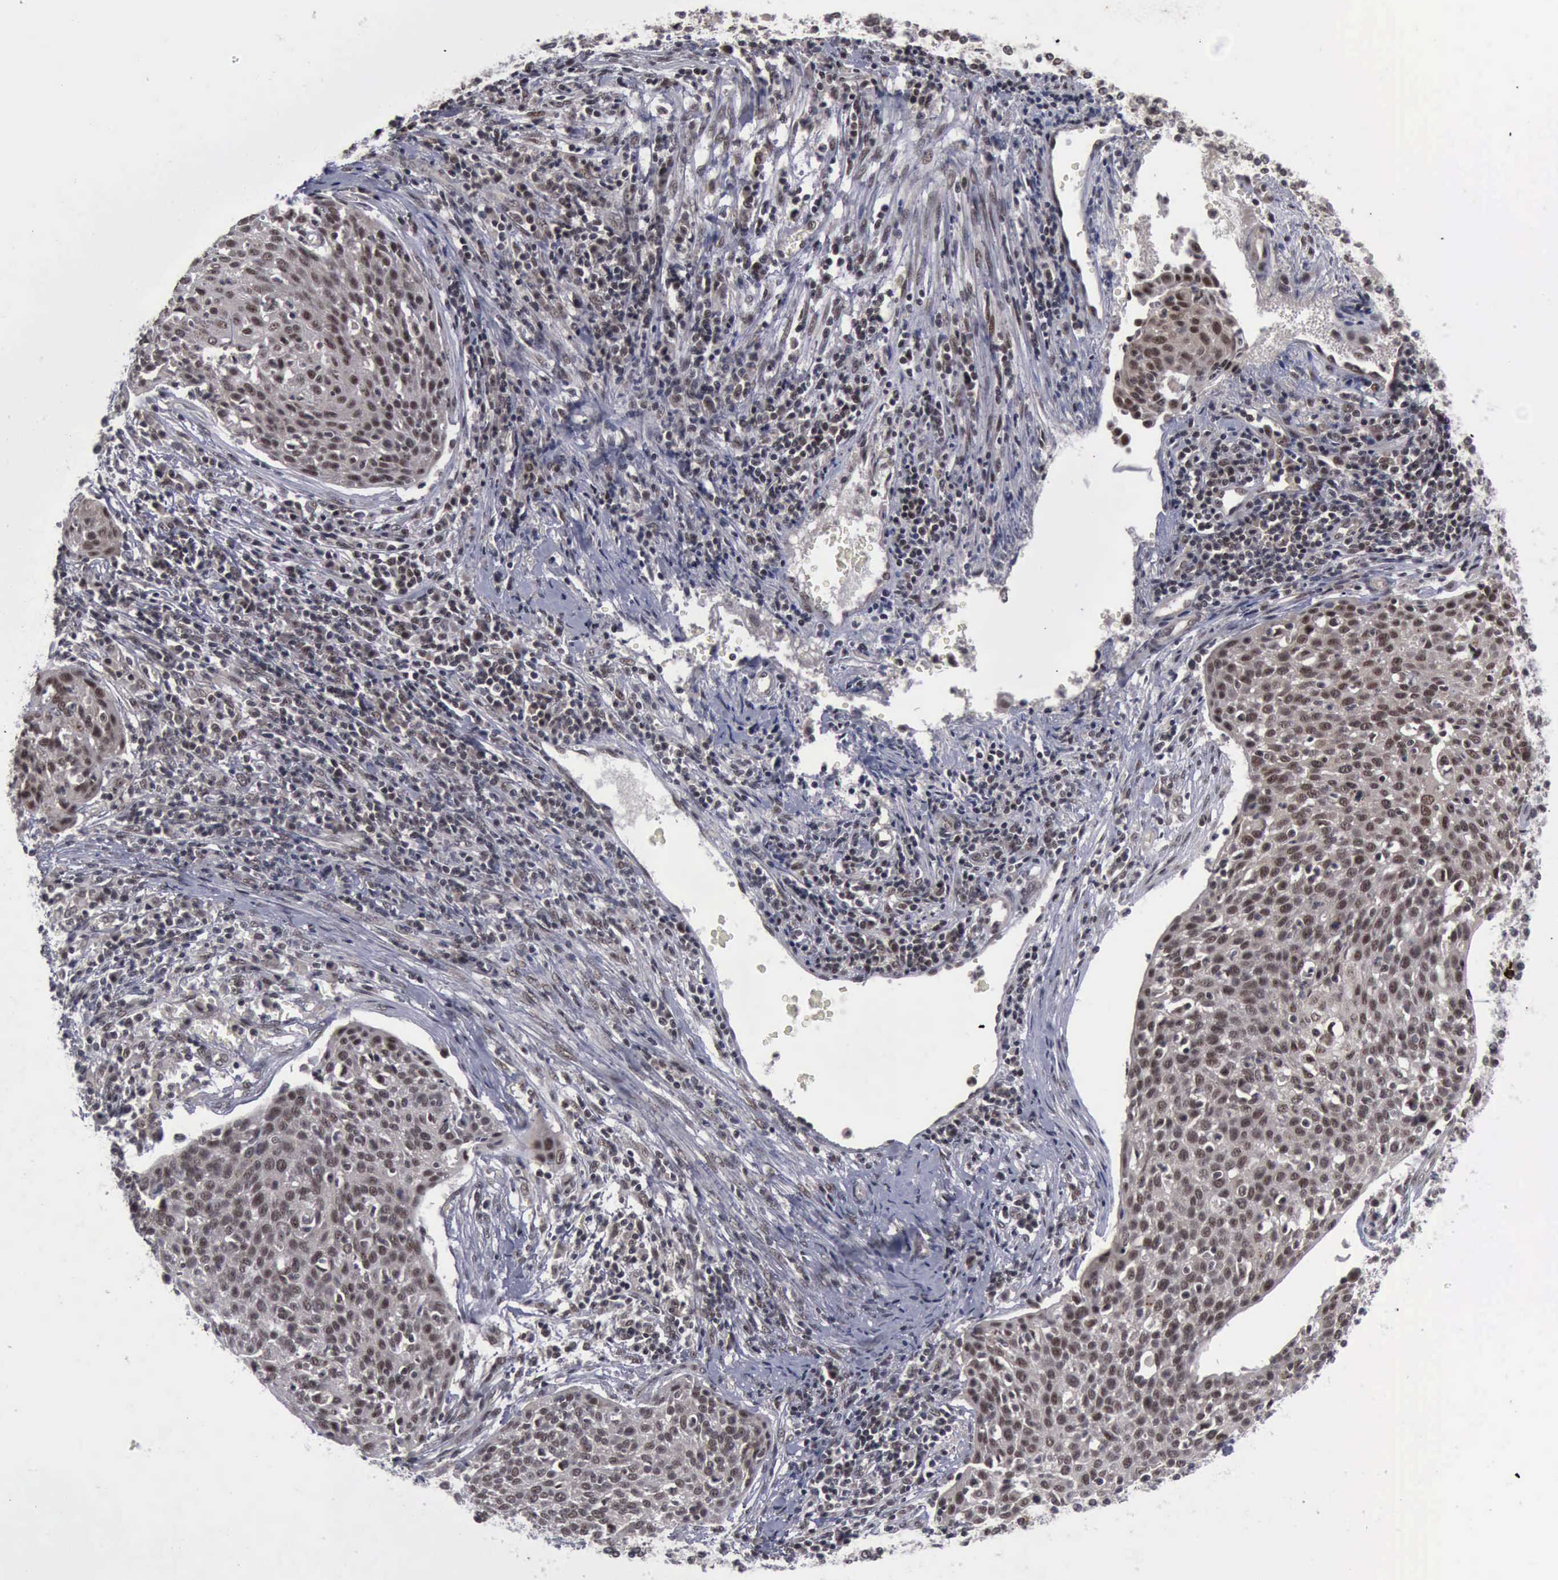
{"staining": {"intensity": "moderate", "quantity": ">75%", "location": "cytoplasmic/membranous,nuclear"}, "tissue": "cervical cancer", "cell_type": "Tumor cells", "image_type": "cancer", "snomed": [{"axis": "morphology", "description": "Squamous cell carcinoma, NOS"}, {"axis": "topography", "description": "Cervix"}], "caption": "Moderate cytoplasmic/membranous and nuclear positivity for a protein is seen in approximately >75% of tumor cells of cervical cancer (squamous cell carcinoma) using IHC.", "gene": "ATM", "patient": {"sex": "female", "age": 38}}